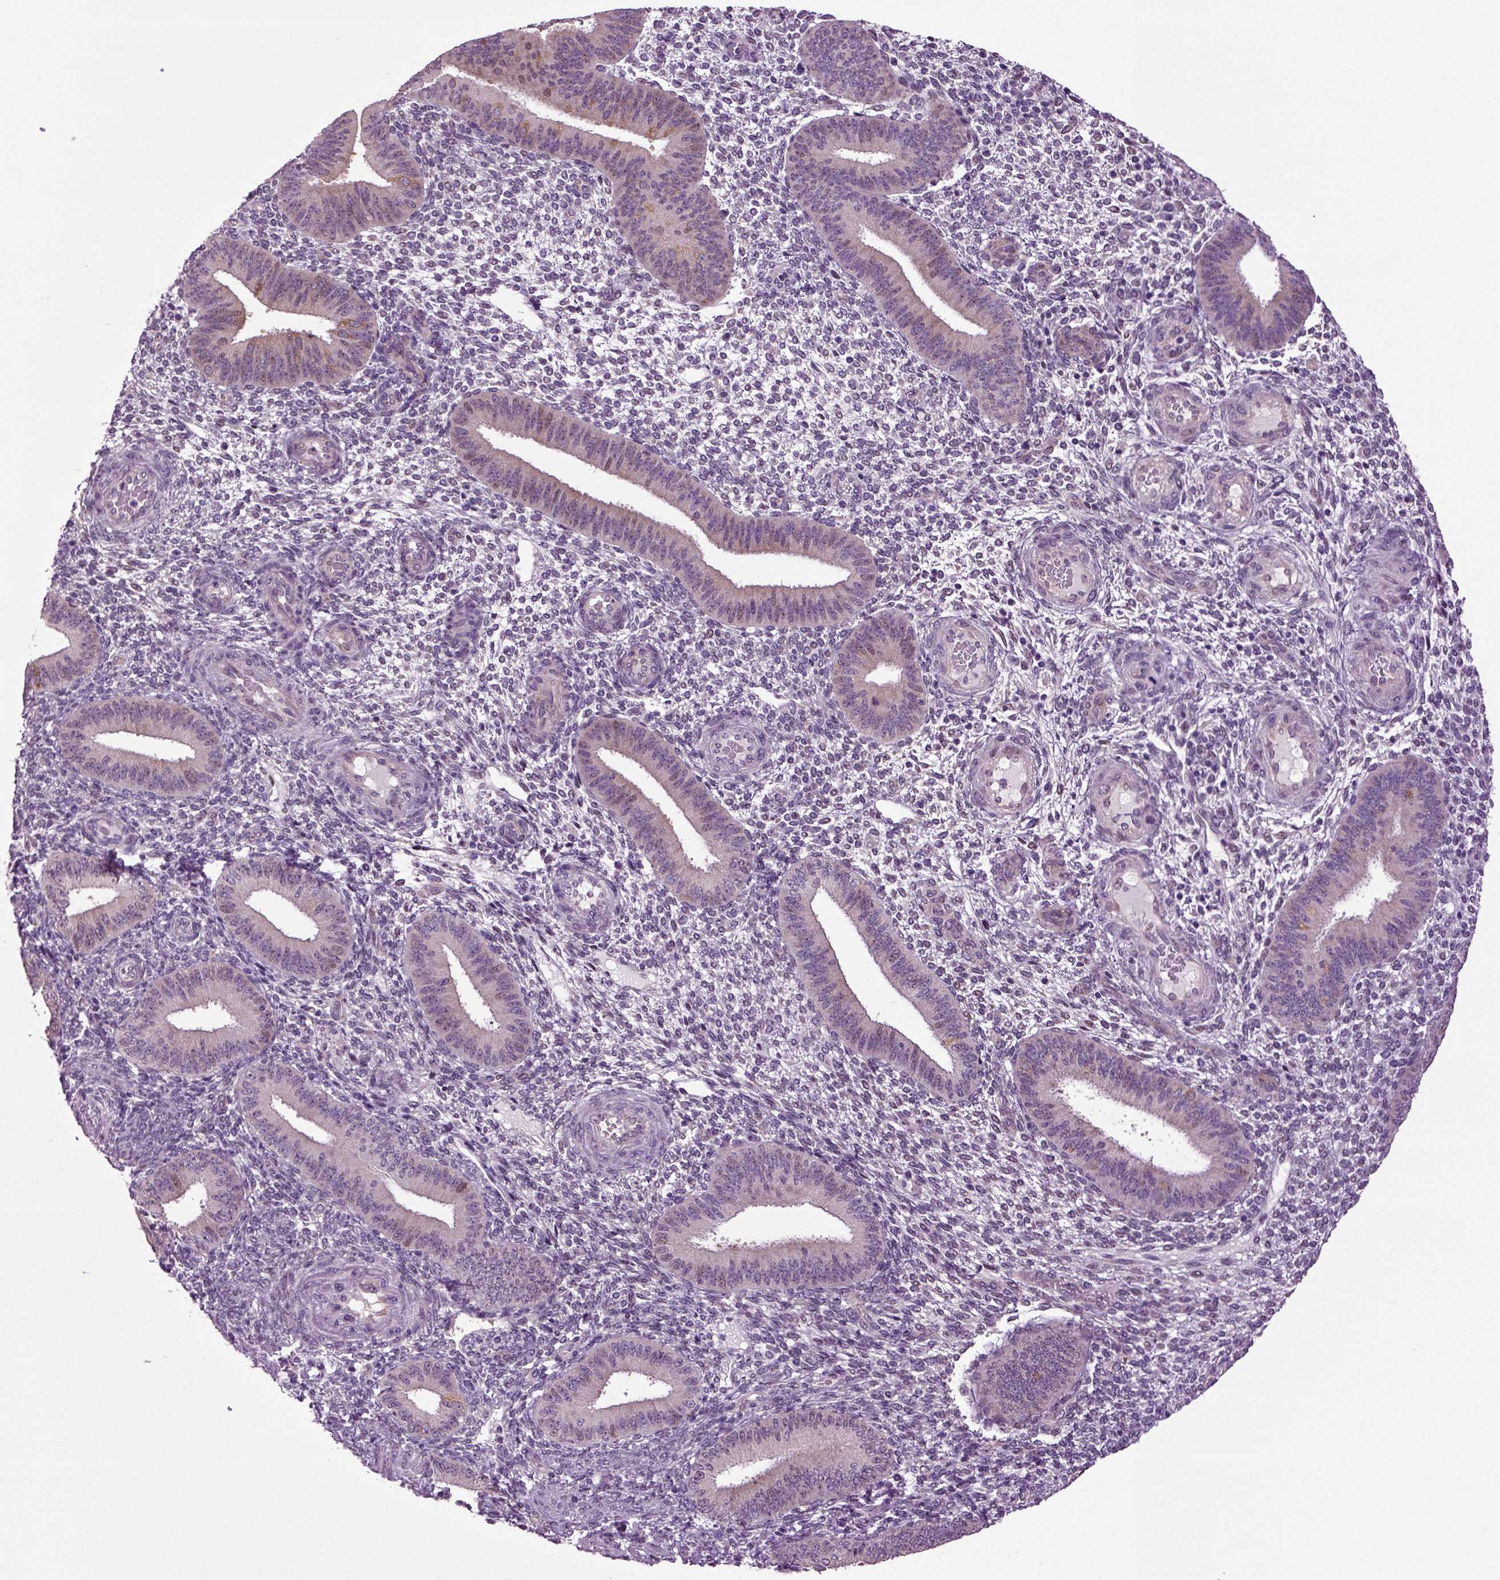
{"staining": {"intensity": "negative", "quantity": "none", "location": "none"}, "tissue": "endometrium", "cell_type": "Cells in endometrial stroma", "image_type": "normal", "snomed": [{"axis": "morphology", "description": "Normal tissue, NOS"}, {"axis": "topography", "description": "Endometrium"}], "caption": "This is an IHC micrograph of benign human endometrium. There is no expression in cells in endometrial stroma.", "gene": "PLCH2", "patient": {"sex": "female", "age": 39}}